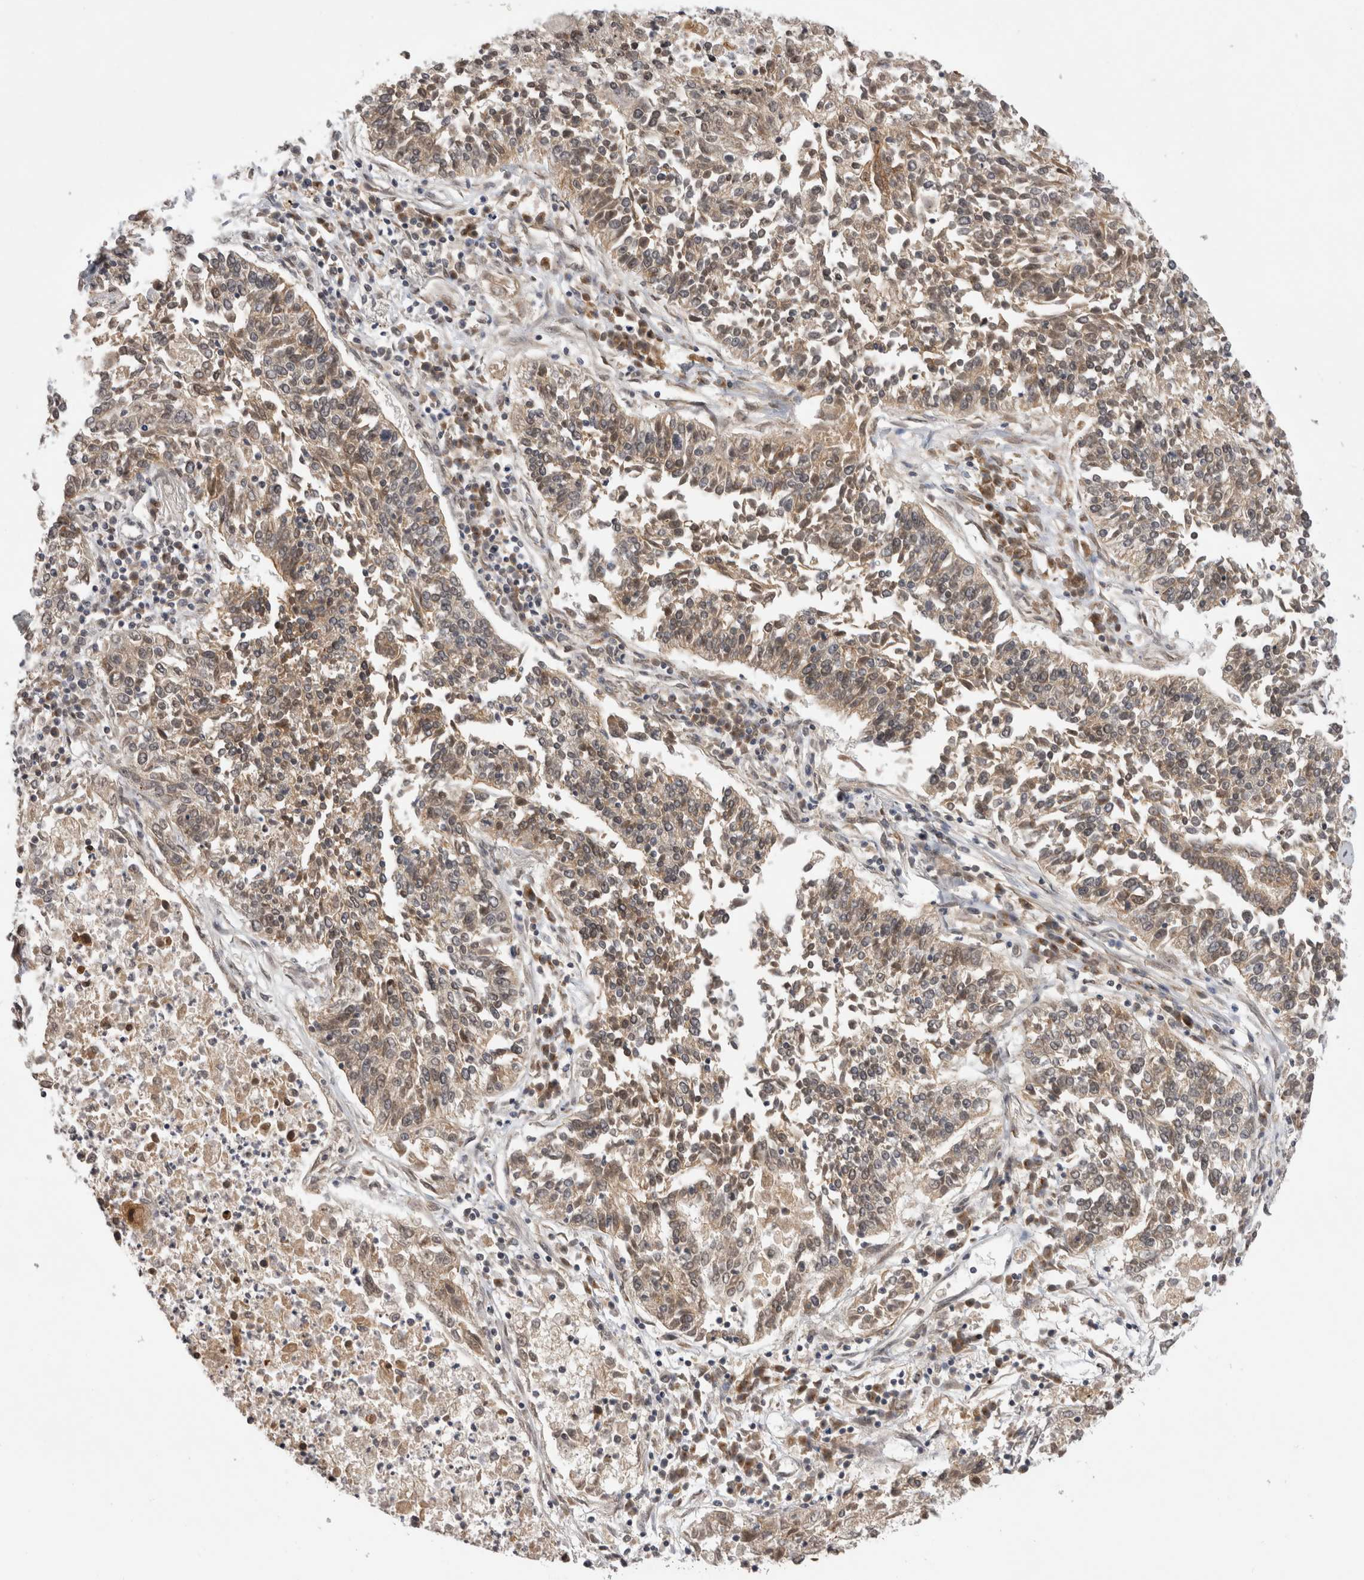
{"staining": {"intensity": "weak", "quantity": ">75%", "location": "cytoplasmic/membranous"}, "tissue": "lung cancer", "cell_type": "Tumor cells", "image_type": "cancer", "snomed": [{"axis": "morphology", "description": "Normal tissue, NOS"}, {"axis": "morphology", "description": "Squamous cell carcinoma, NOS"}, {"axis": "topography", "description": "Lymph node"}, {"axis": "topography", "description": "Cartilage tissue"}, {"axis": "topography", "description": "Bronchus"}, {"axis": "topography", "description": "Lung"}, {"axis": "topography", "description": "Peripheral nerve tissue"}], "caption": "Lung cancer (squamous cell carcinoma) tissue demonstrates weak cytoplasmic/membranous staining in approximately >75% of tumor cells, visualized by immunohistochemistry.", "gene": "TMEM65", "patient": {"sex": "female", "age": 49}}